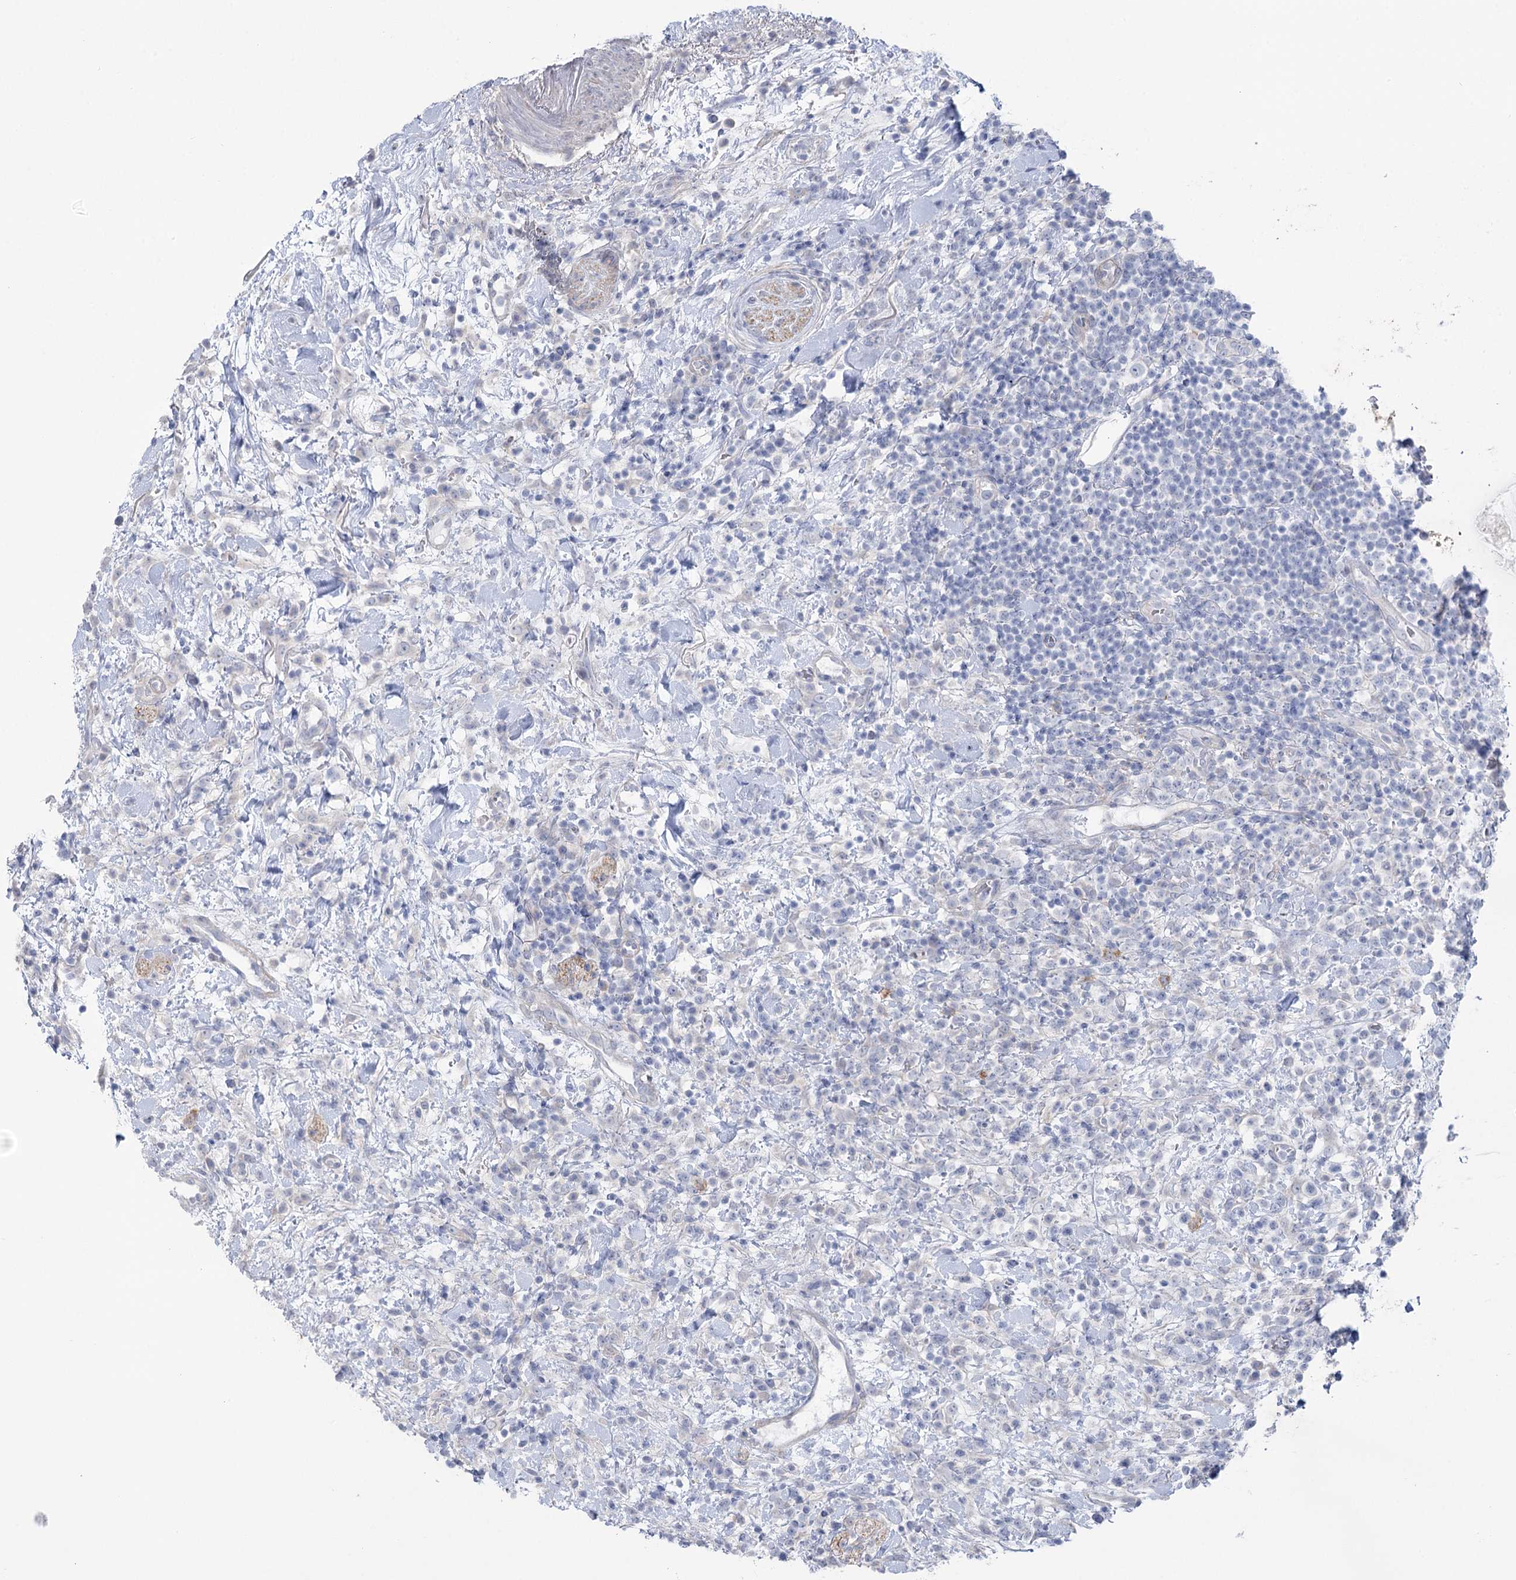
{"staining": {"intensity": "negative", "quantity": "none", "location": "none"}, "tissue": "lymphoma", "cell_type": "Tumor cells", "image_type": "cancer", "snomed": [{"axis": "morphology", "description": "Malignant lymphoma, non-Hodgkin's type, High grade"}, {"axis": "topography", "description": "Colon"}], "caption": "Tumor cells show no significant protein expression in malignant lymphoma, non-Hodgkin's type (high-grade). Brightfield microscopy of IHC stained with DAB (3,3'-diaminobenzidine) (brown) and hematoxylin (blue), captured at high magnification.", "gene": "CCDC88A", "patient": {"sex": "female", "age": 53}}